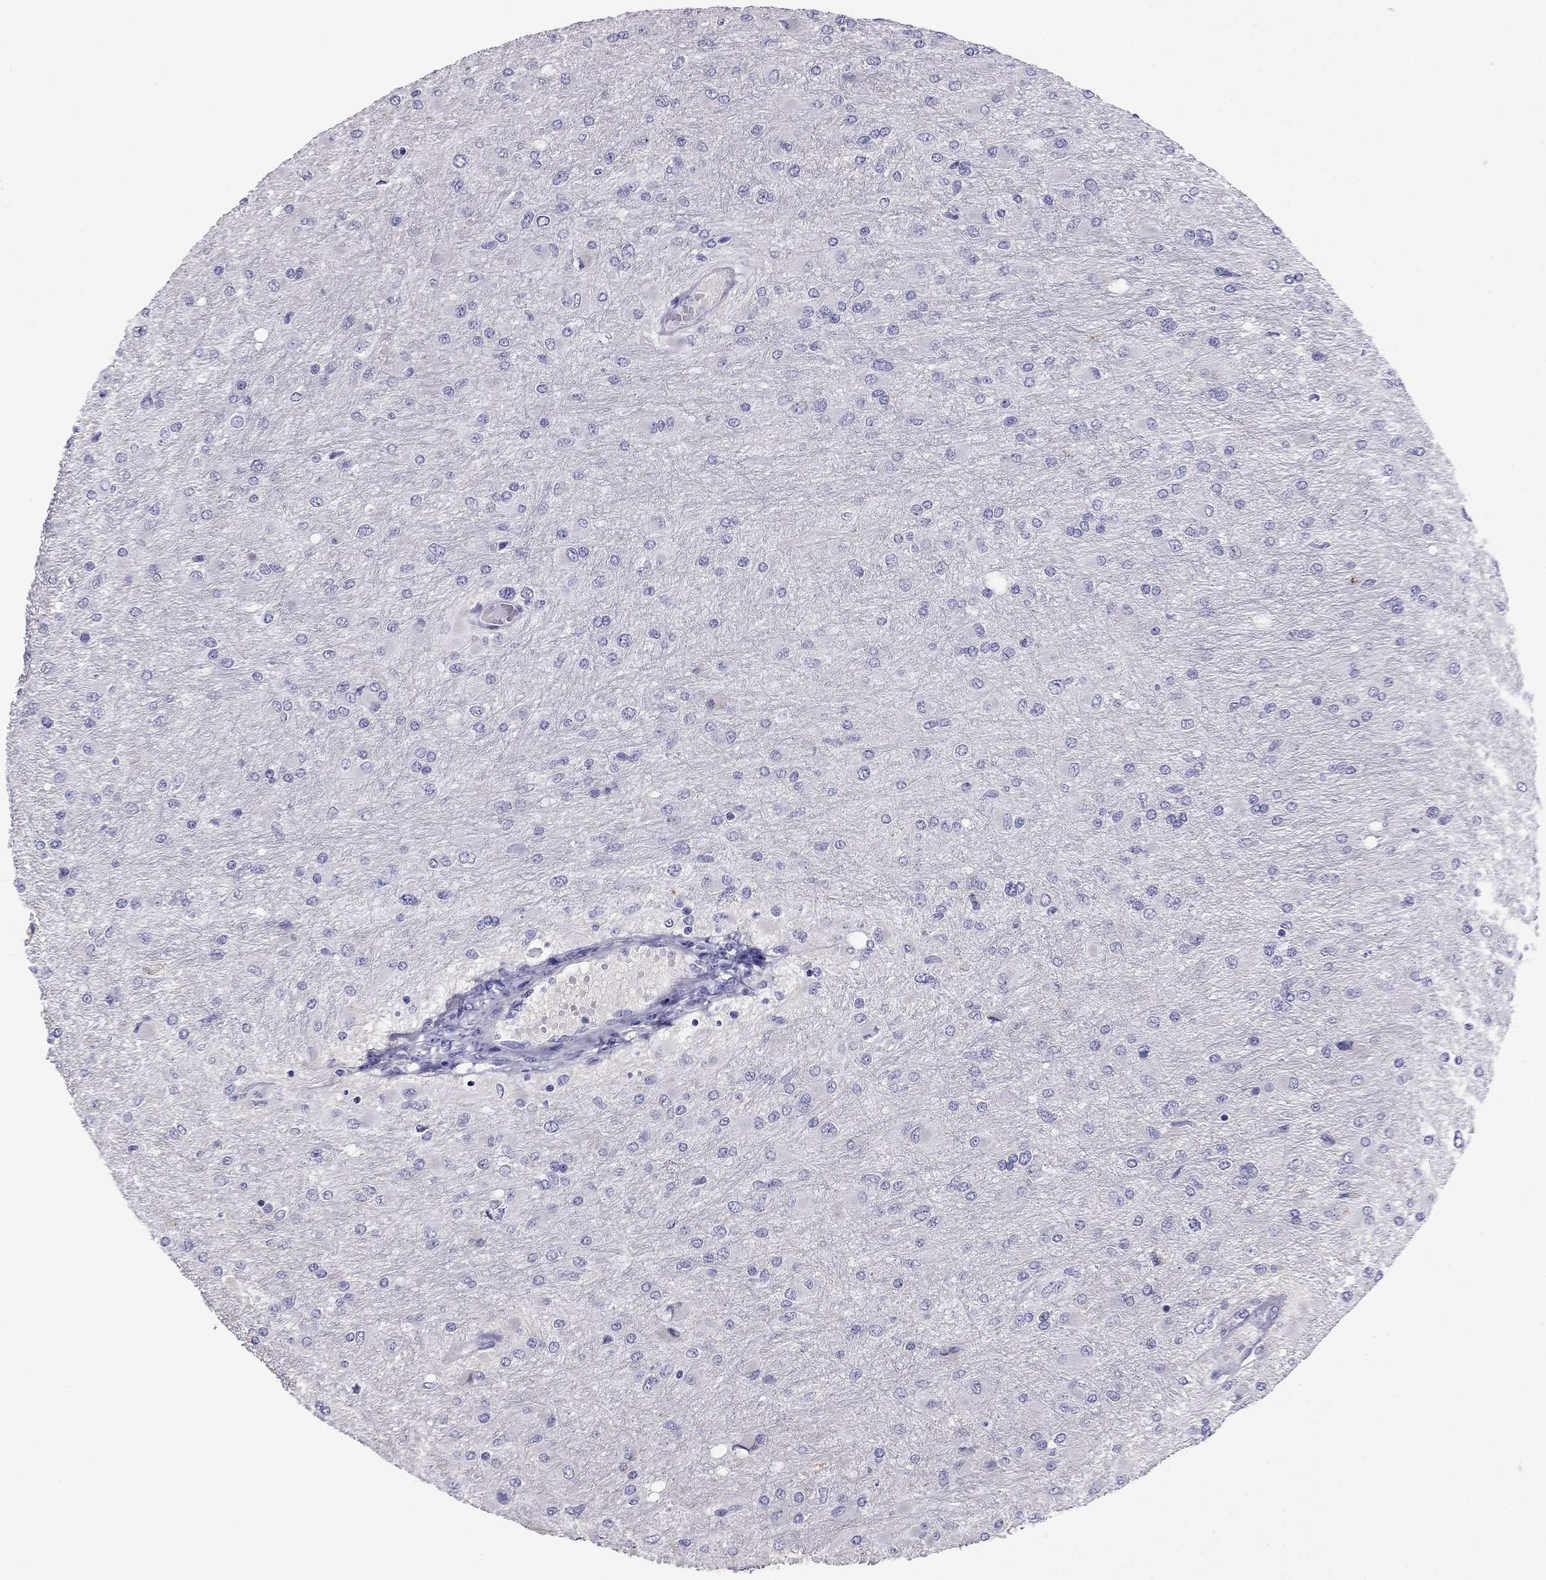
{"staining": {"intensity": "negative", "quantity": "none", "location": "none"}, "tissue": "glioma", "cell_type": "Tumor cells", "image_type": "cancer", "snomed": [{"axis": "morphology", "description": "Glioma, malignant, High grade"}, {"axis": "topography", "description": "Cerebral cortex"}], "caption": "An IHC histopathology image of malignant high-grade glioma is shown. There is no staining in tumor cells of malignant high-grade glioma.", "gene": "TBC1D21", "patient": {"sex": "female", "age": 36}}